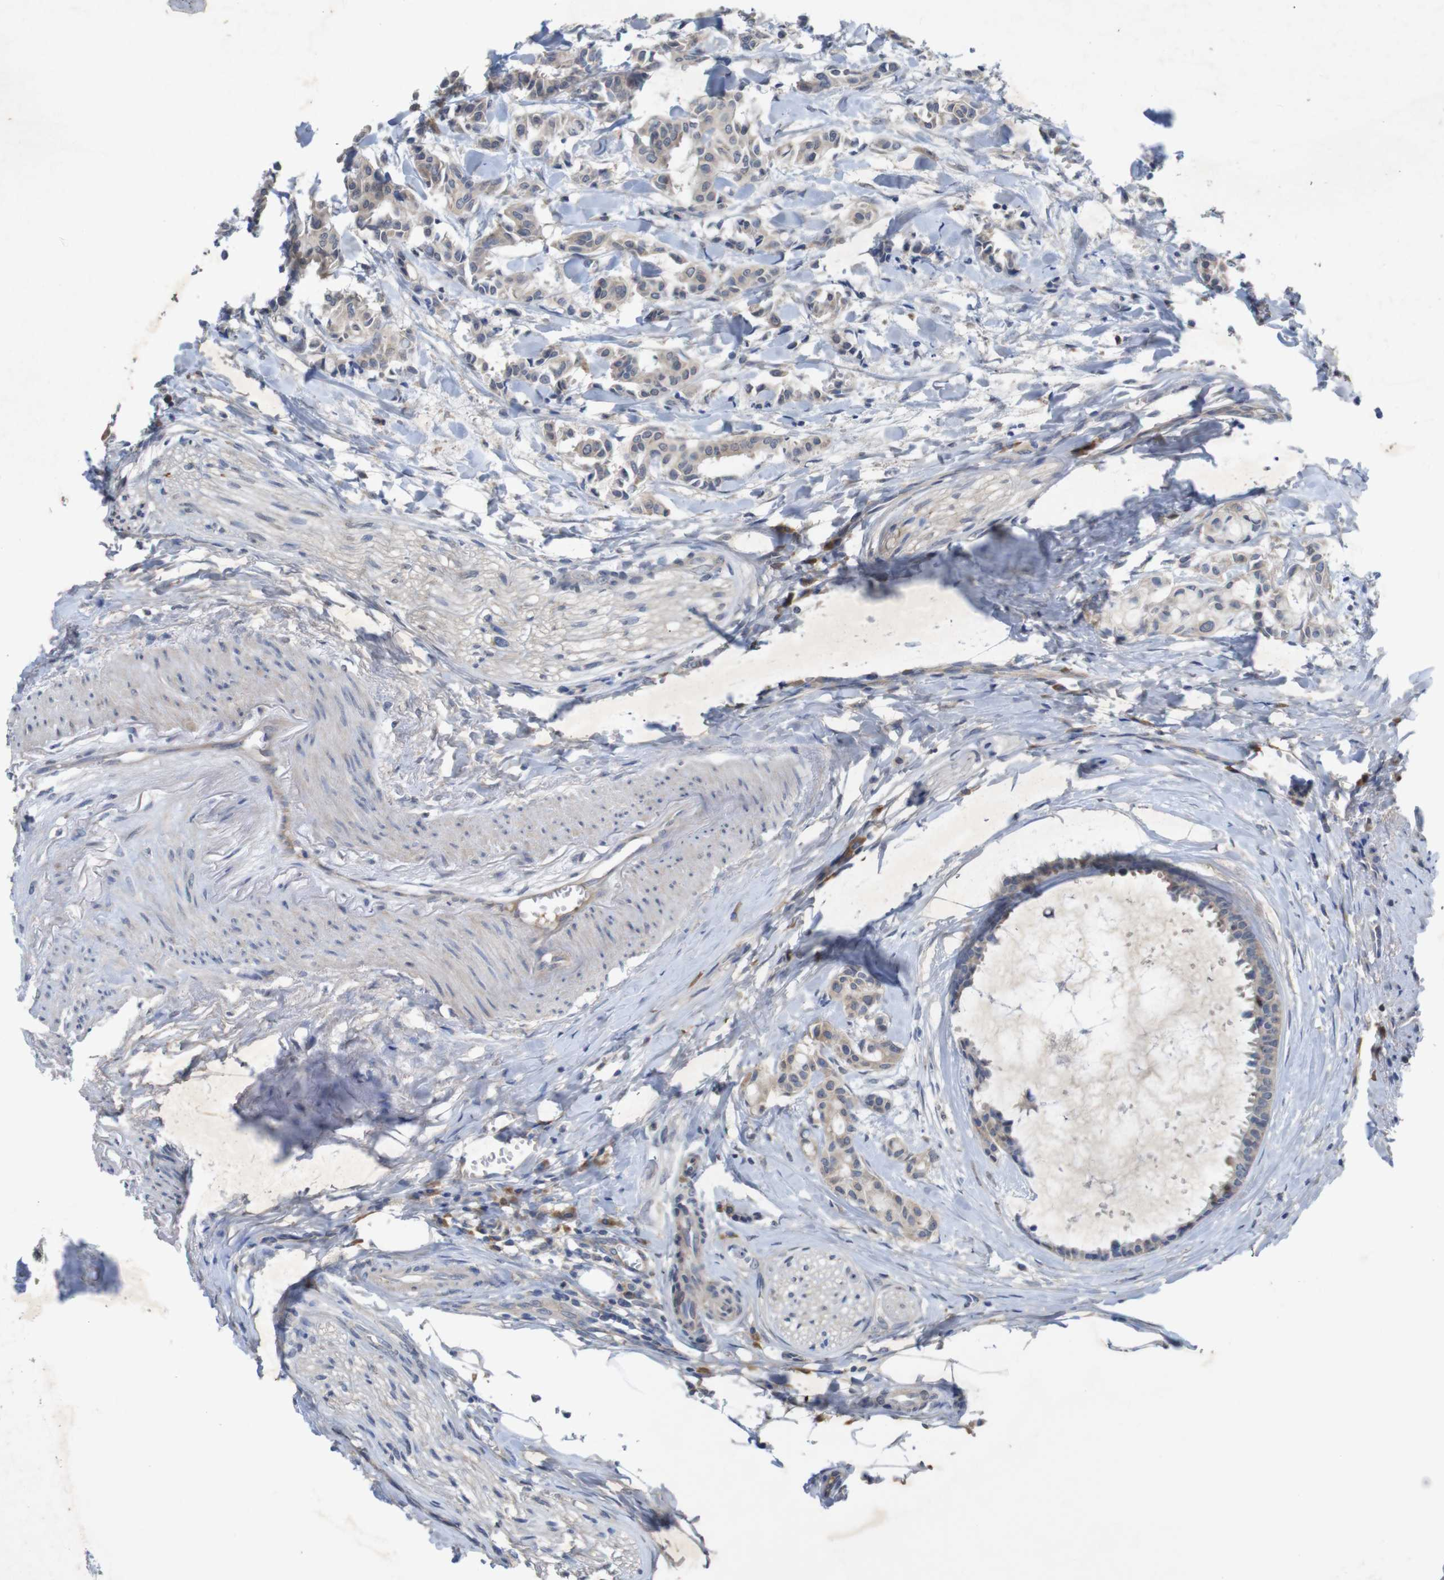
{"staining": {"intensity": "weak", "quantity": "25%-75%", "location": "cytoplasmic/membranous"}, "tissue": "head and neck cancer", "cell_type": "Tumor cells", "image_type": "cancer", "snomed": [{"axis": "morphology", "description": "Adenocarcinoma, NOS"}, {"axis": "topography", "description": "Salivary gland"}, {"axis": "topography", "description": "Head-Neck"}], "caption": "Immunohistochemistry (DAB) staining of head and neck cancer shows weak cytoplasmic/membranous protein positivity in about 25%-75% of tumor cells. The staining was performed using DAB, with brown indicating positive protein expression. Nuclei are stained blue with hematoxylin.", "gene": "BCAR3", "patient": {"sex": "female", "age": 59}}